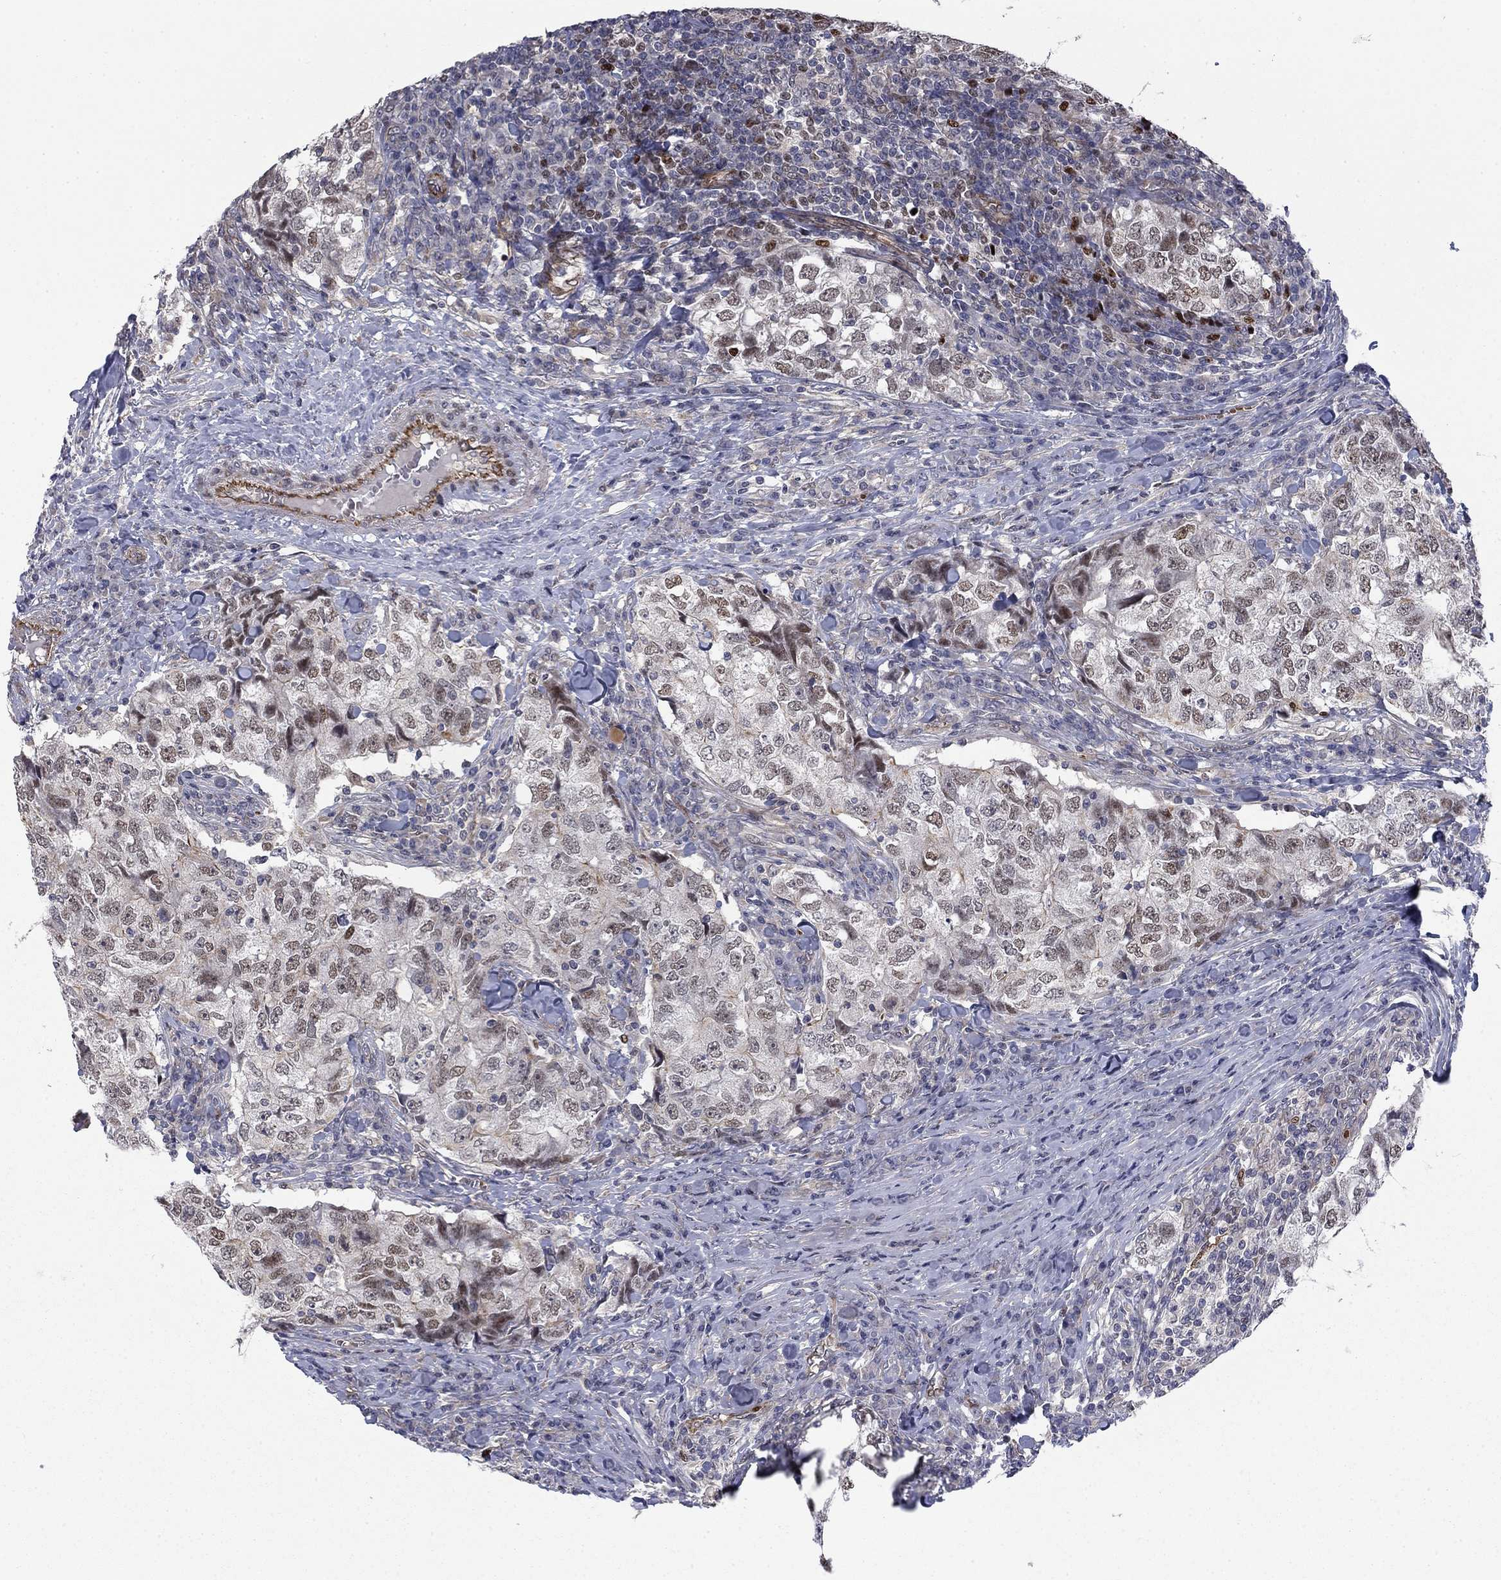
{"staining": {"intensity": "moderate", "quantity": "<25%", "location": "nuclear"}, "tissue": "breast cancer", "cell_type": "Tumor cells", "image_type": "cancer", "snomed": [{"axis": "morphology", "description": "Duct carcinoma"}, {"axis": "topography", "description": "Breast"}], "caption": "Immunohistochemistry (IHC) micrograph of neoplastic tissue: human breast invasive ductal carcinoma stained using immunohistochemistry (IHC) reveals low levels of moderate protein expression localized specifically in the nuclear of tumor cells, appearing as a nuclear brown color.", "gene": "BCL11A", "patient": {"sex": "female", "age": 30}}